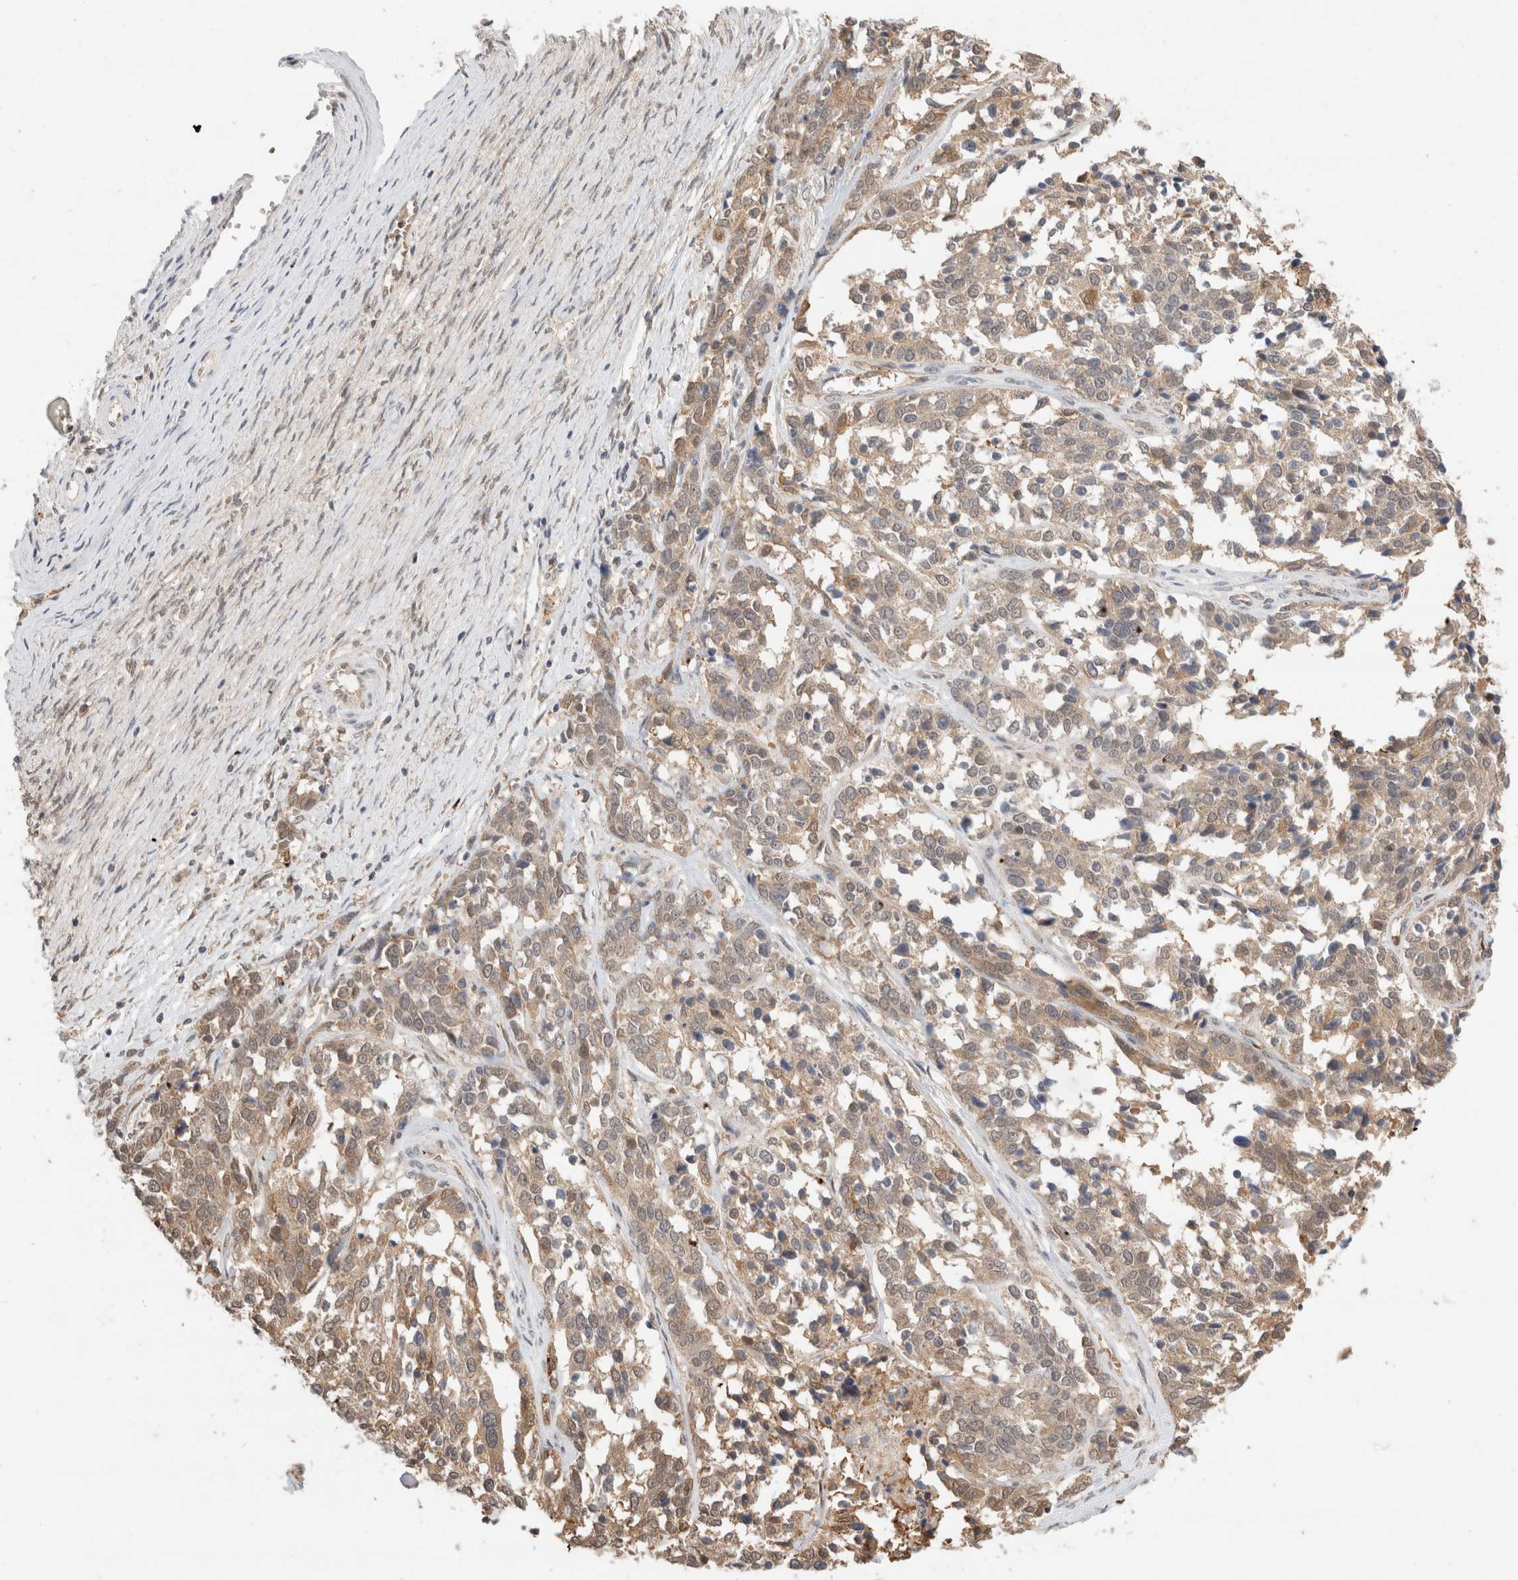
{"staining": {"intensity": "weak", "quantity": "25%-75%", "location": "cytoplasmic/membranous,nuclear"}, "tissue": "ovarian cancer", "cell_type": "Tumor cells", "image_type": "cancer", "snomed": [{"axis": "morphology", "description": "Cystadenocarcinoma, serous, NOS"}, {"axis": "topography", "description": "Ovary"}], "caption": "High-magnification brightfield microscopy of ovarian cancer stained with DAB (3,3'-diaminobenzidine) (brown) and counterstained with hematoxylin (blue). tumor cells exhibit weak cytoplasmic/membranous and nuclear staining is appreciated in about25%-75% of cells.", "gene": "CA13", "patient": {"sex": "female", "age": 44}}